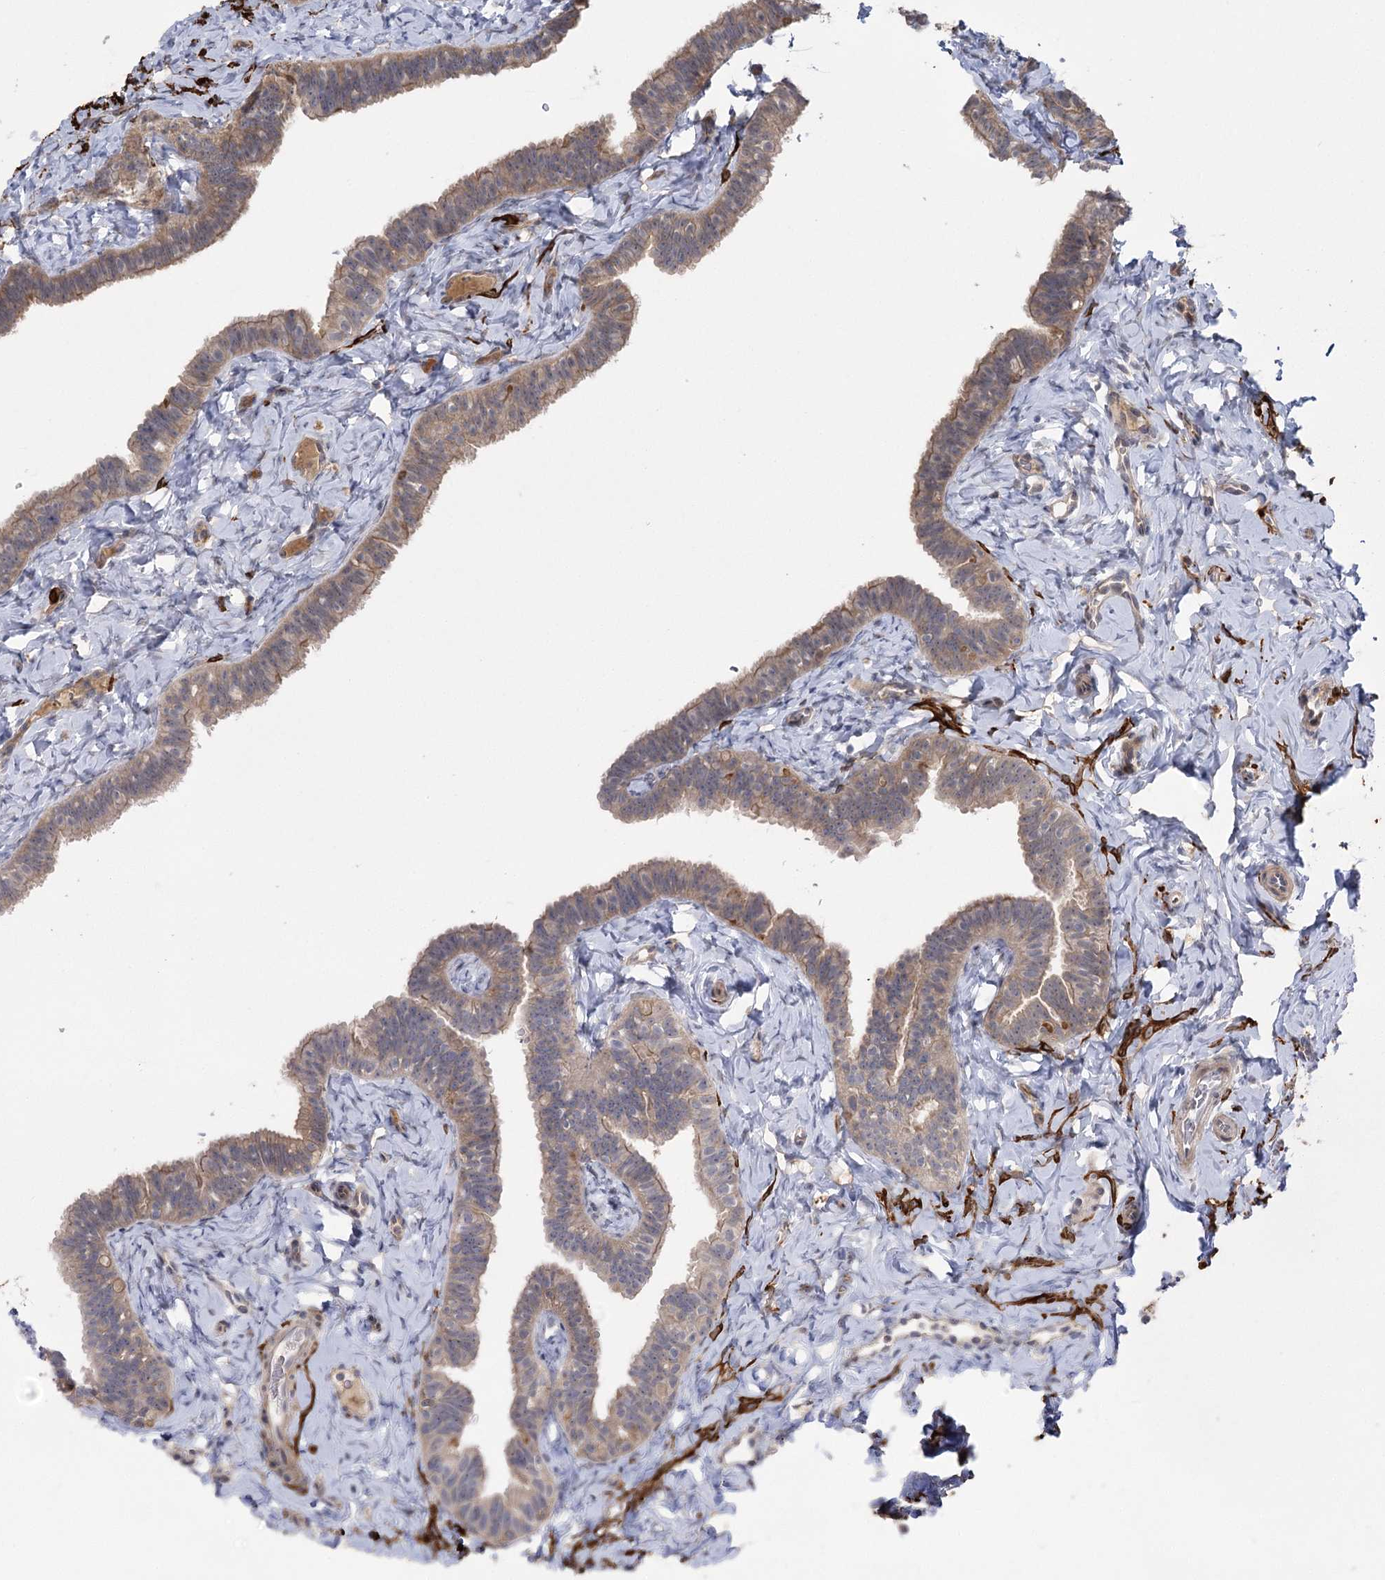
{"staining": {"intensity": "weak", "quantity": ">75%", "location": "cytoplasmic/membranous"}, "tissue": "fallopian tube", "cell_type": "Glandular cells", "image_type": "normal", "snomed": [{"axis": "morphology", "description": "Normal tissue, NOS"}, {"axis": "topography", "description": "Fallopian tube"}], "caption": "This photomicrograph reveals immunohistochemistry (IHC) staining of normal human fallopian tube, with low weak cytoplasmic/membranous positivity in about >75% of glandular cells.", "gene": "KCNN2", "patient": {"sex": "female", "age": 65}}